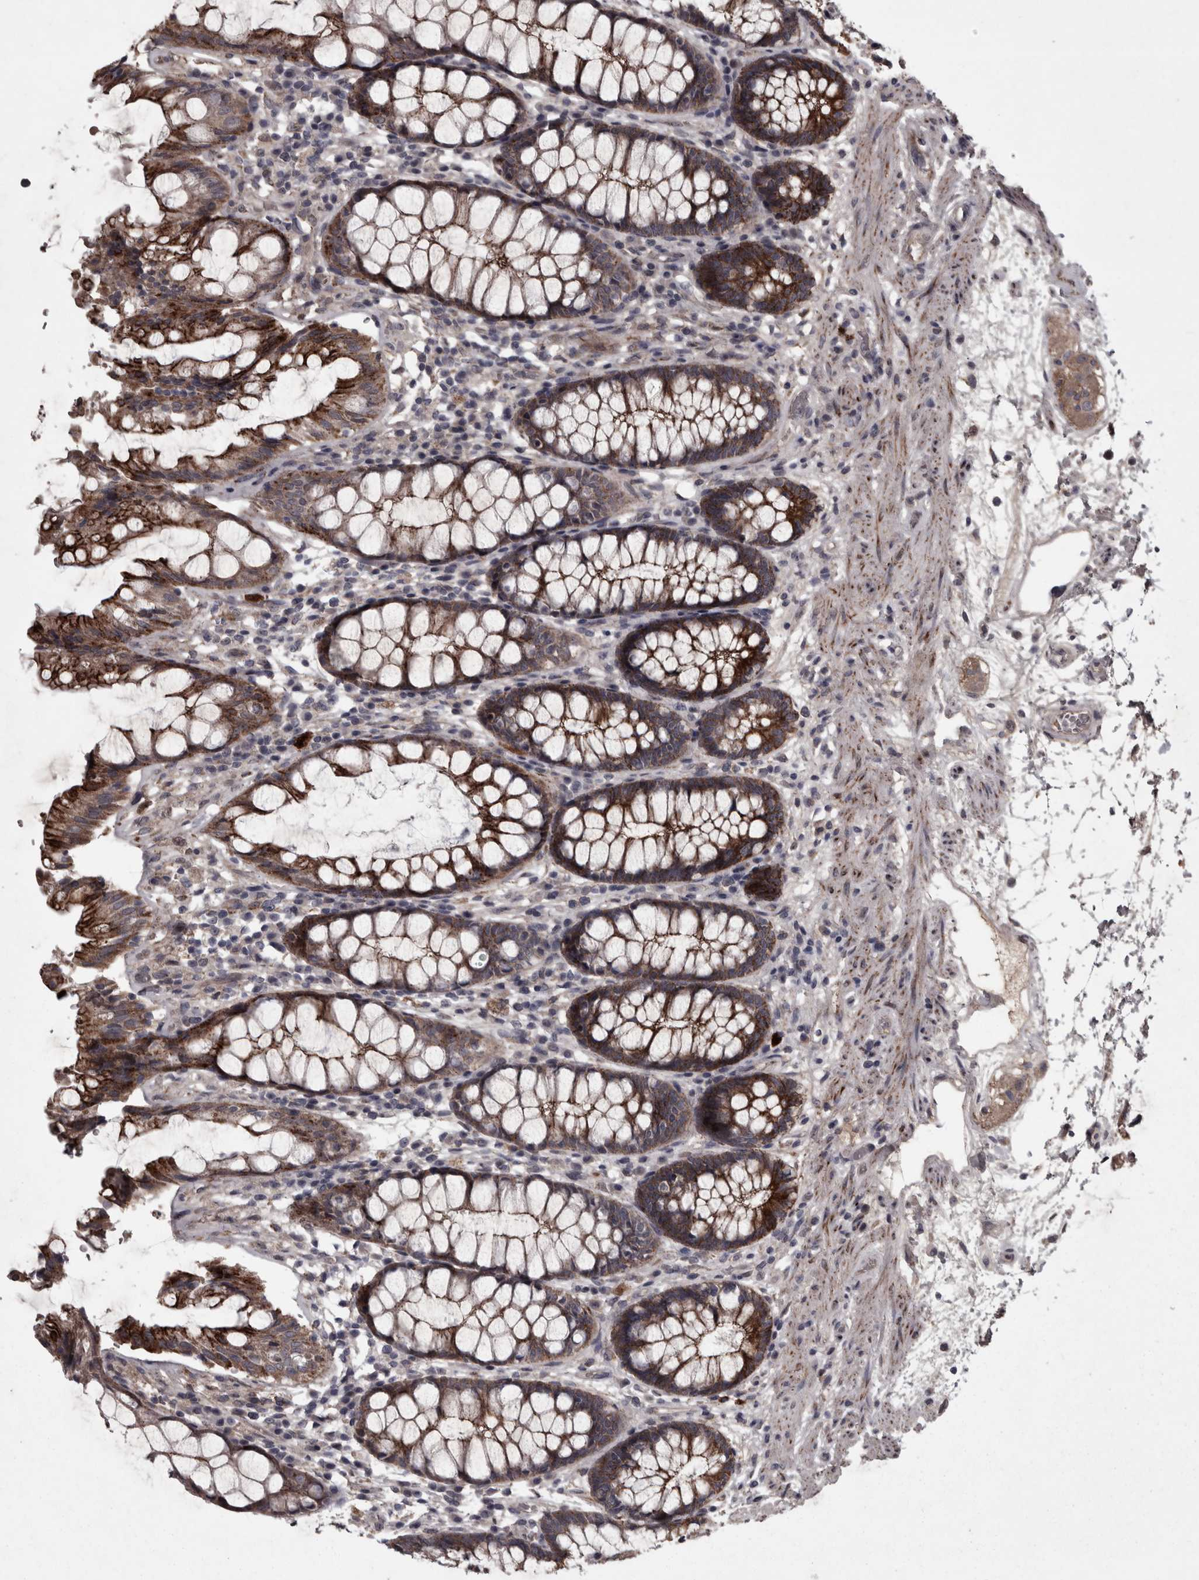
{"staining": {"intensity": "strong", "quantity": ">75%", "location": "cytoplasmic/membranous"}, "tissue": "rectum", "cell_type": "Glandular cells", "image_type": "normal", "snomed": [{"axis": "morphology", "description": "Normal tissue, NOS"}, {"axis": "topography", "description": "Rectum"}], "caption": "Immunohistochemistry (IHC) (DAB) staining of unremarkable rectum displays strong cytoplasmic/membranous protein expression in approximately >75% of glandular cells. (IHC, brightfield microscopy, high magnification).", "gene": "PCDH17", "patient": {"sex": "male", "age": 64}}